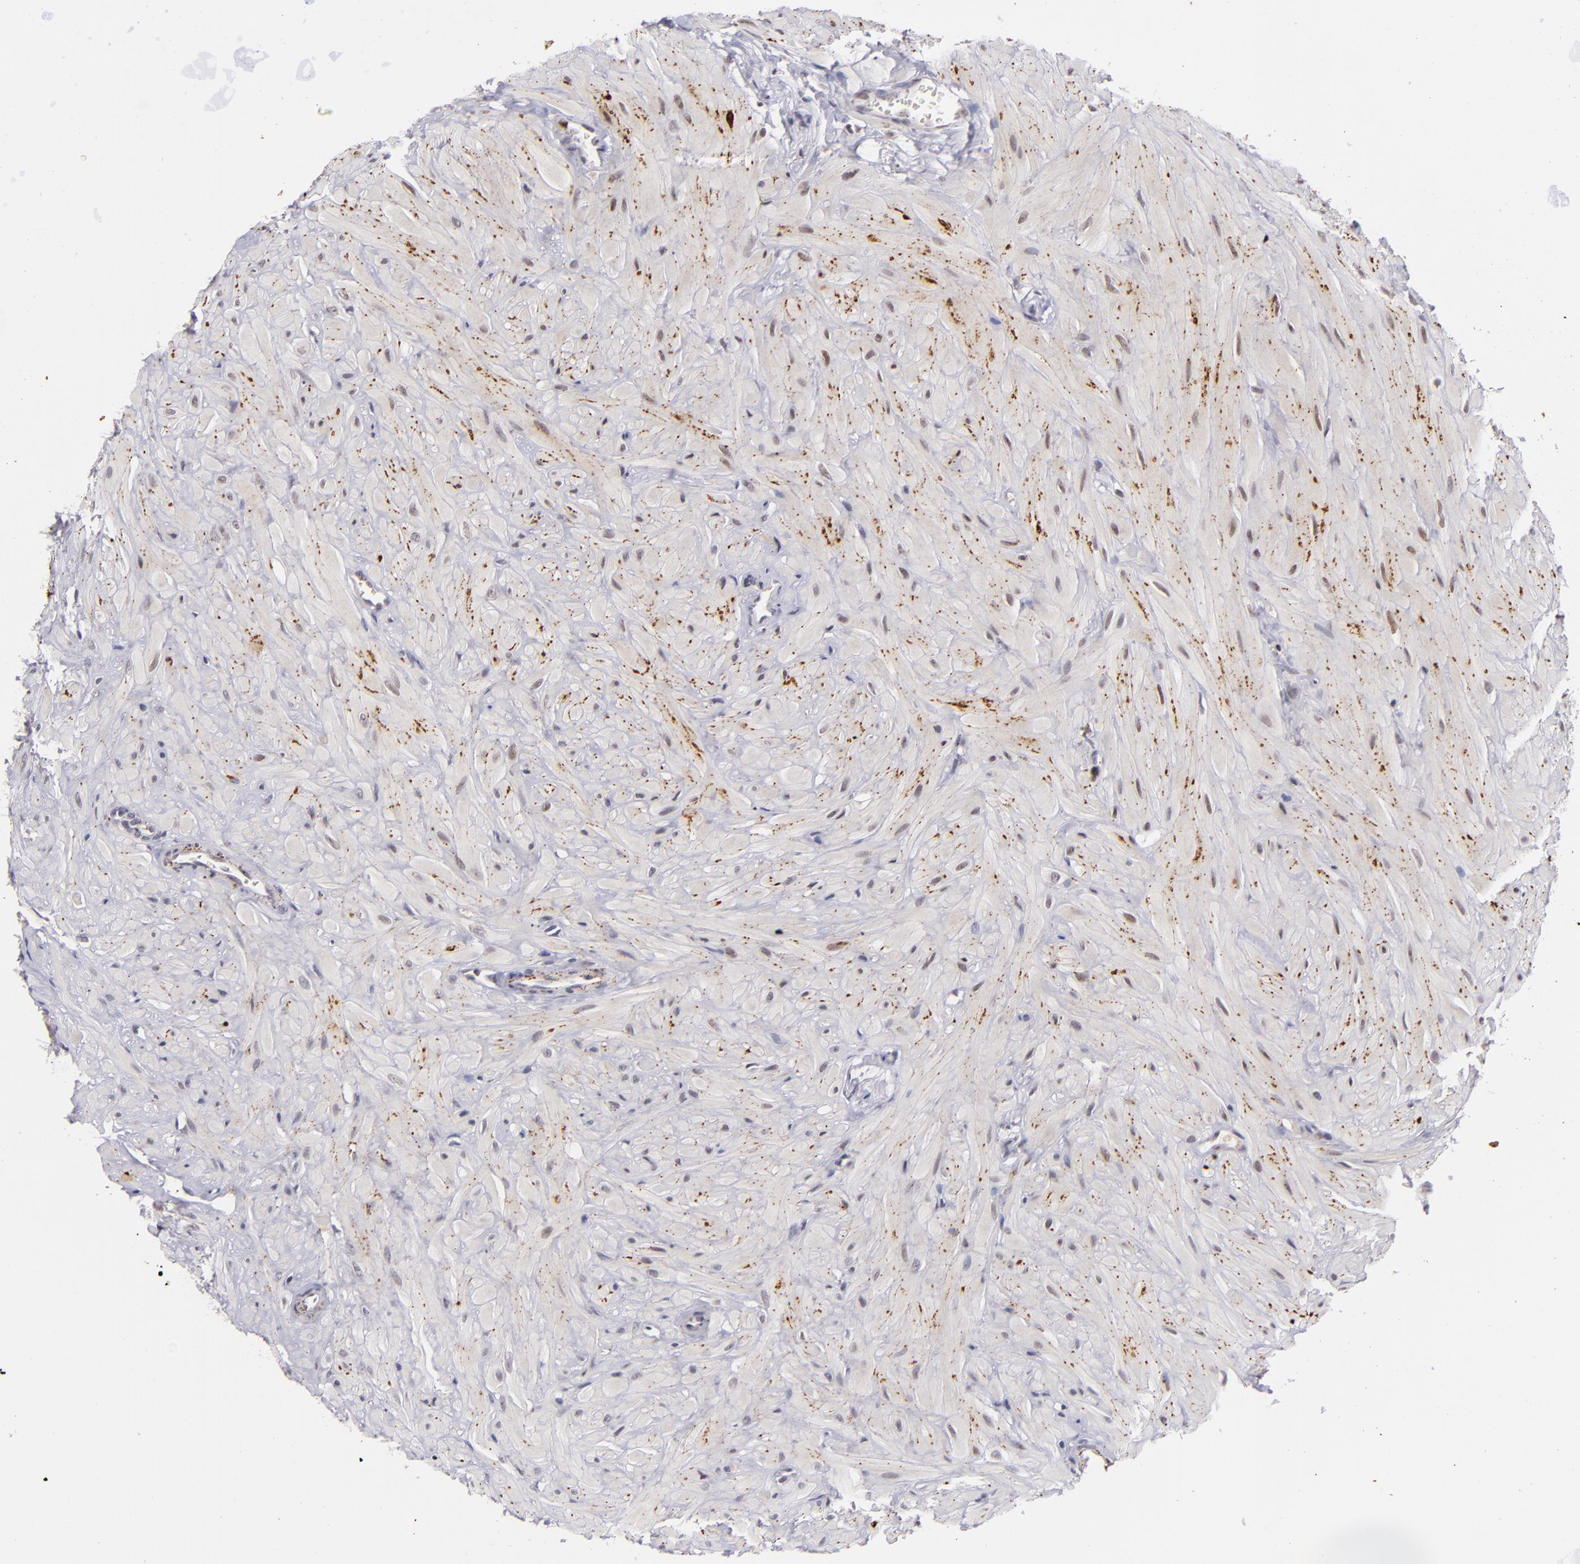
{"staining": {"intensity": "weak", "quantity": "<25%", "location": "nuclear"}, "tissue": "seminal vesicle", "cell_type": "Glandular cells", "image_type": "normal", "snomed": [{"axis": "morphology", "description": "Normal tissue, NOS"}, {"axis": "topography", "description": "Seminal veicle"}], "caption": "Immunohistochemical staining of unremarkable seminal vesicle reveals no significant staining in glandular cells.", "gene": "RXRG", "patient": {"sex": "male", "age": 26}}